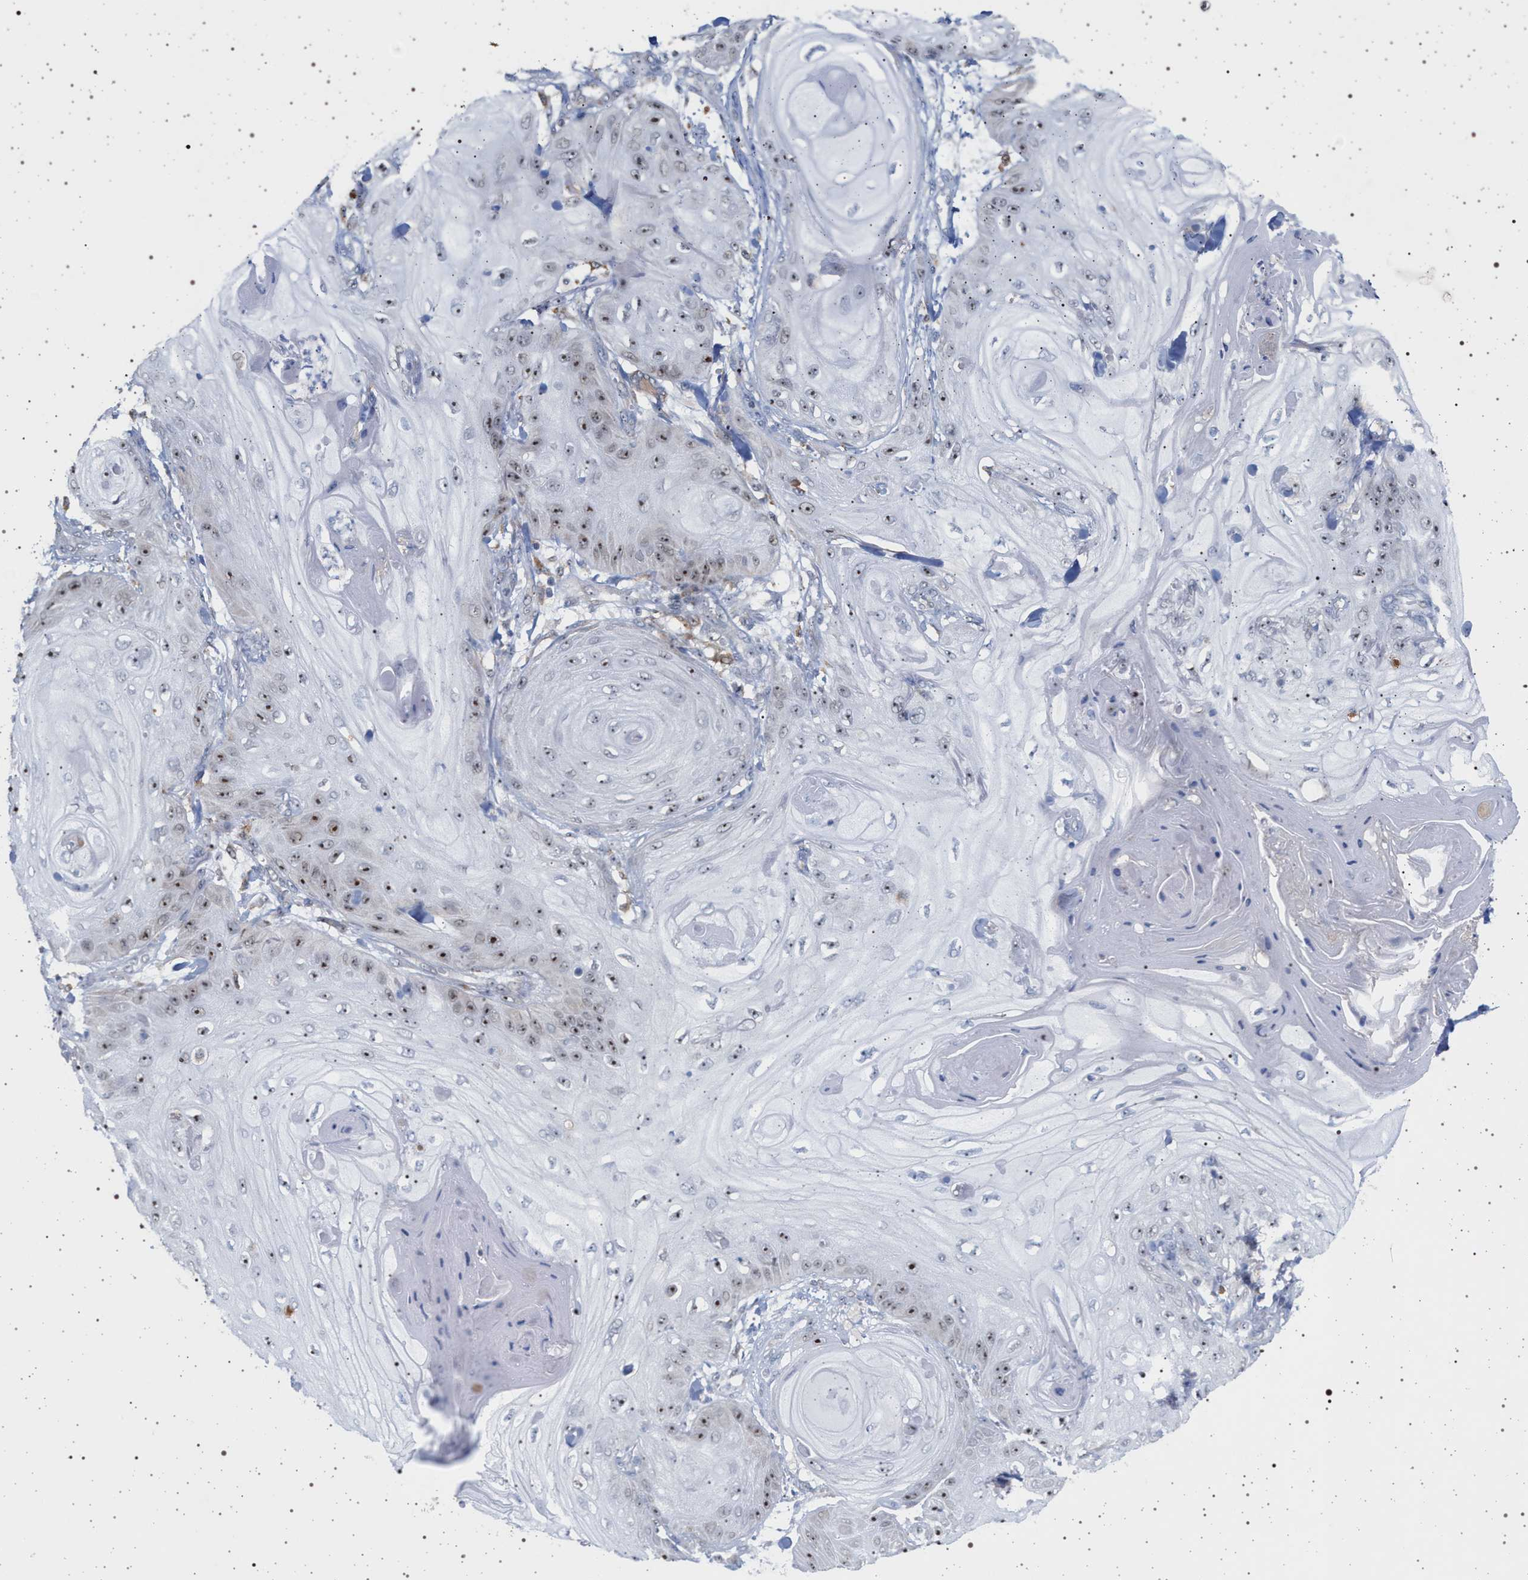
{"staining": {"intensity": "moderate", "quantity": "25%-75%", "location": "nuclear"}, "tissue": "skin cancer", "cell_type": "Tumor cells", "image_type": "cancer", "snomed": [{"axis": "morphology", "description": "Squamous cell carcinoma, NOS"}, {"axis": "topography", "description": "Skin"}], "caption": "Human squamous cell carcinoma (skin) stained with a protein marker demonstrates moderate staining in tumor cells.", "gene": "ELAC2", "patient": {"sex": "male", "age": 74}}